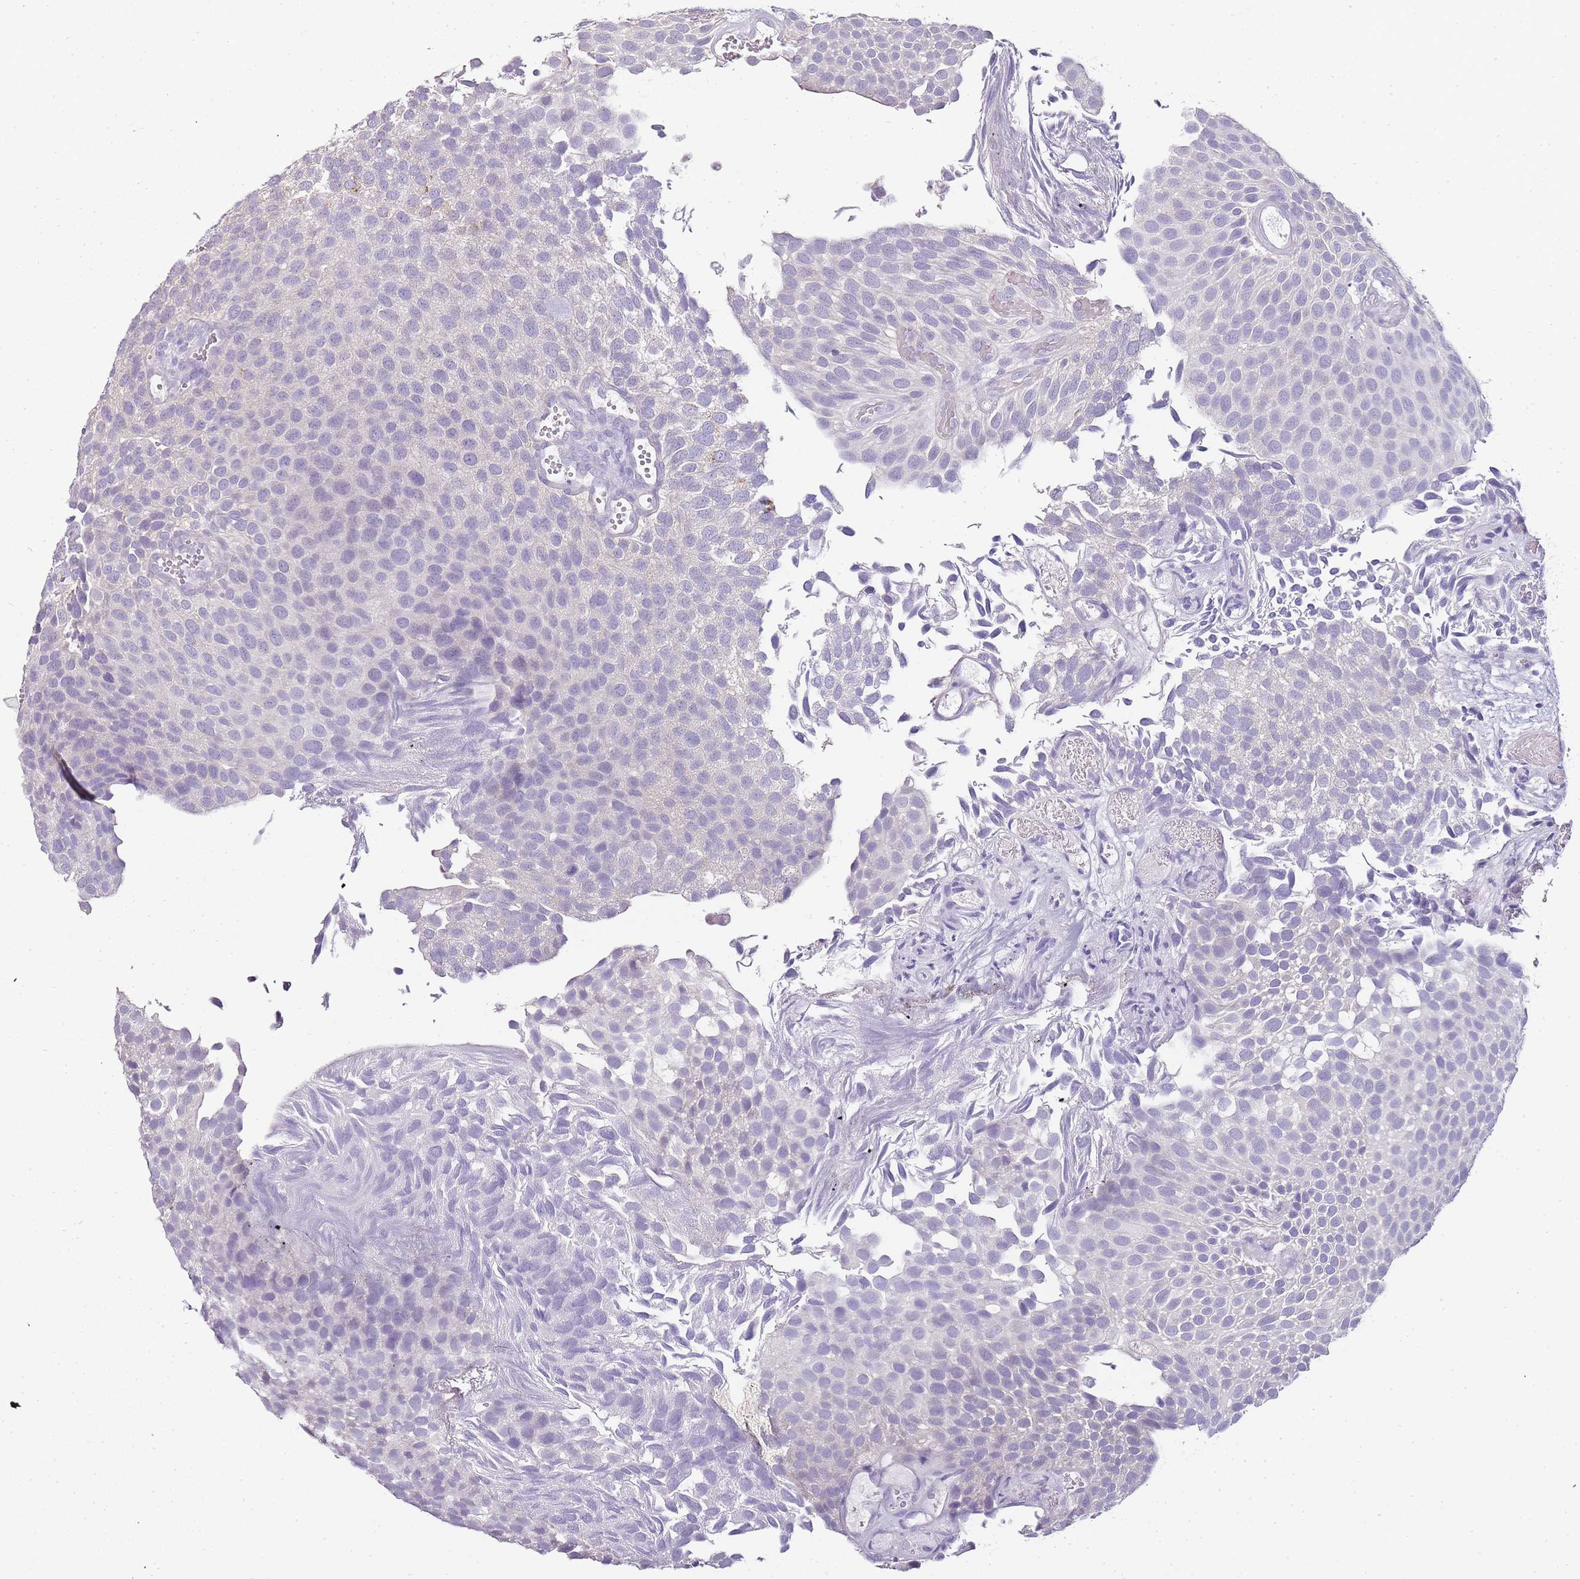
{"staining": {"intensity": "negative", "quantity": "none", "location": "none"}, "tissue": "urothelial cancer", "cell_type": "Tumor cells", "image_type": "cancer", "snomed": [{"axis": "morphology", "description": "Urothelial carcinoma, Low grade"}, {"axis": "topography", "description": "Urinary bladder"}], "caption": "The IHC micrograph has no significant staining in tumor cells of low-grade urothelial carcinoma tissue.", "gene": "ZBP1", "patient": {"sex": "male", "age": 89}}